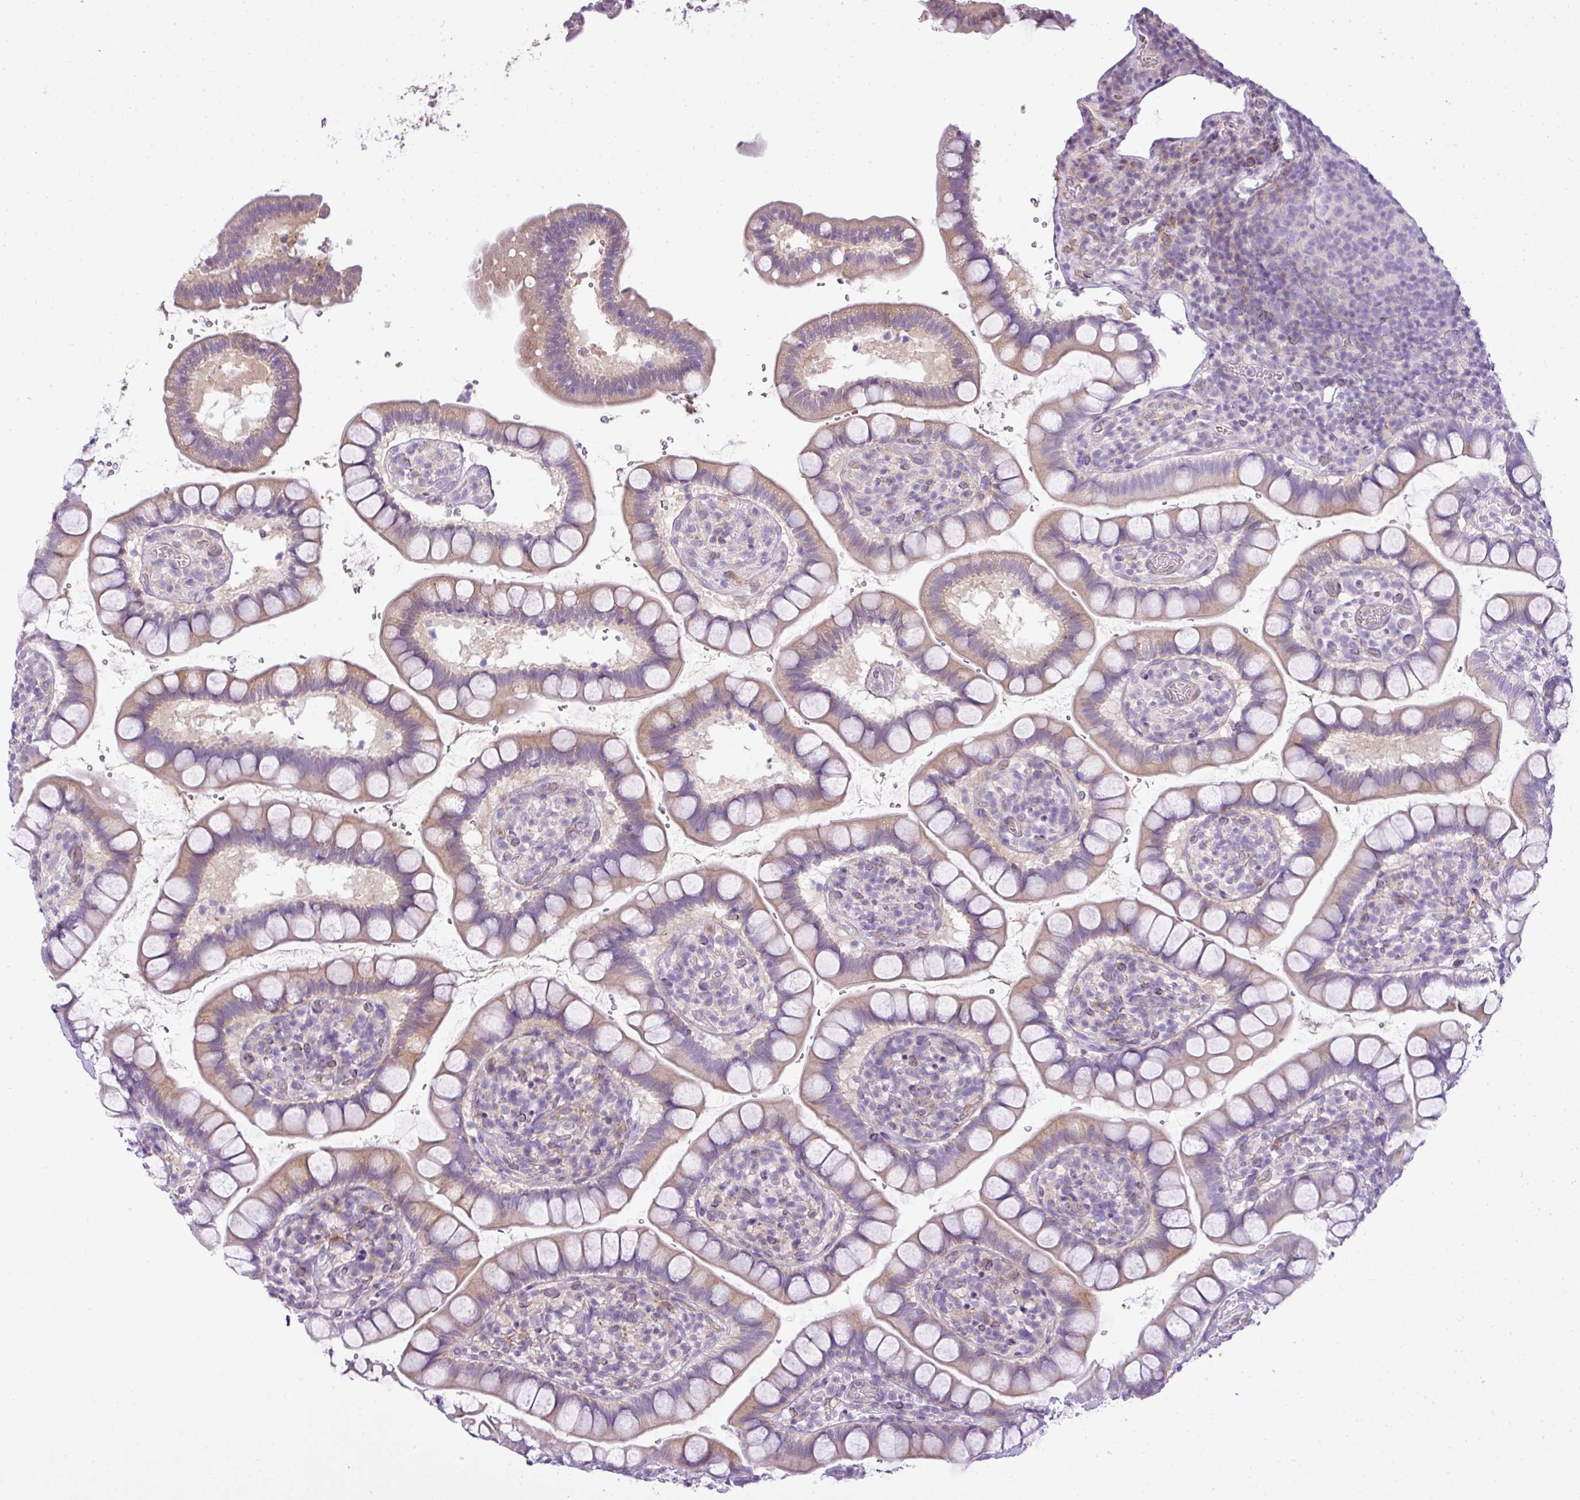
{"staining": {"intensity": "weak", "quantity": "25%-75%", "location": "cytoplasmic/membranous"}, "tissue": "small intestine", "cell_type": "Glandular cells", "image_type": "normal", "snomed": [{"axis": "morphology", "description": "Normal tissue, NOS"}, {"axis": "topography", "description": "Small intestine"}], "caption": "Protein expression analysis of normal small intestine reveals weak cytoplasmic/membranous positivity in about 25%-75% of glandular cells.", "gene": "HOXC13", "patient": {"sex": "female", "age": 84}}